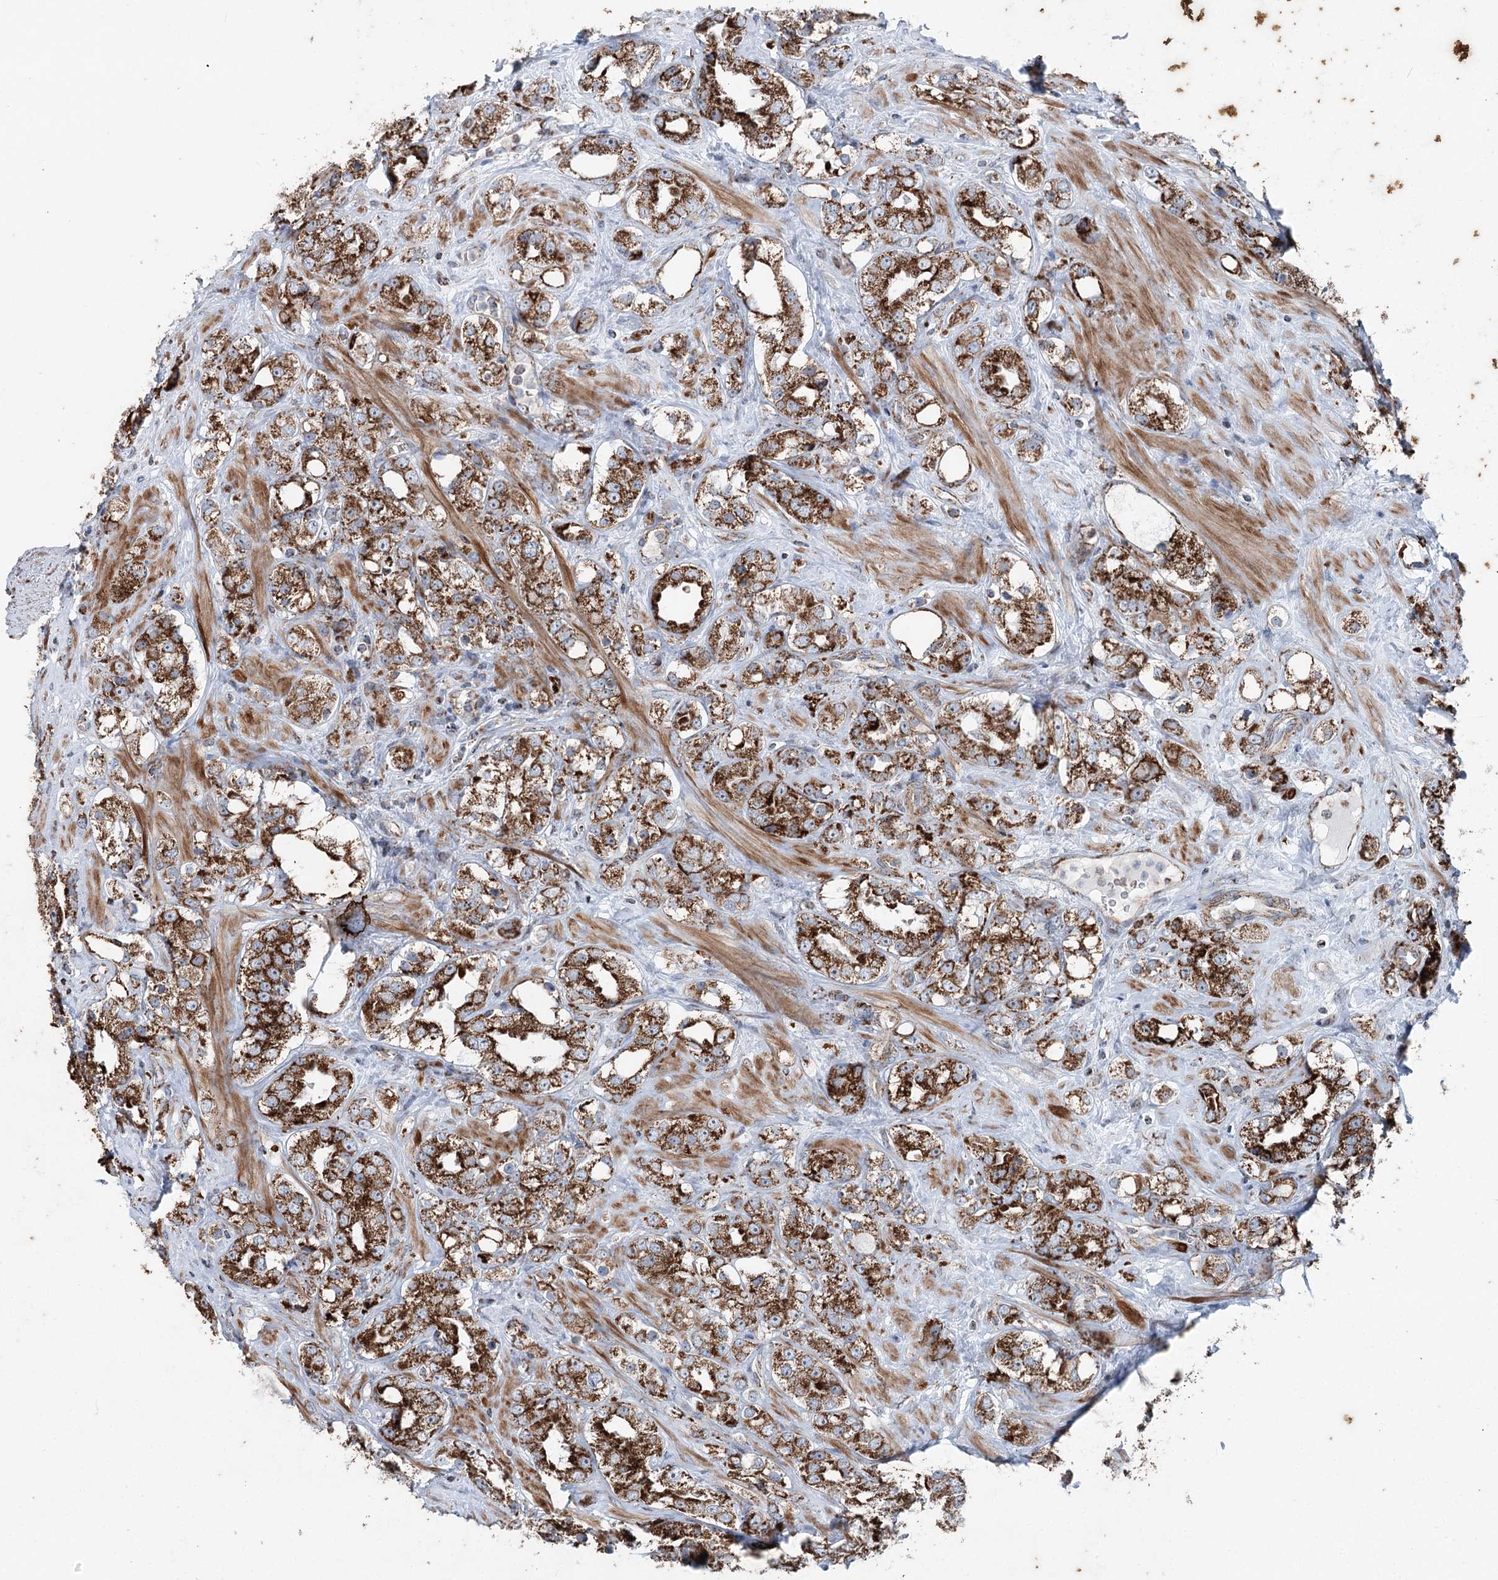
{"staining": {"intensity": "strong", "quantity": ">75%", "location": "cytoplasmic/membranous"}, "tissue": "prostate cancer", "cell_type": "Tumor cells", "image_type": "cancer", "snomed": [{"axis": "morphology", "description": "Adenocarcinoma, NOS"}, {"axis": "topography", "description": "Prostate"}], "caption": "Immunohistochemical staining of human prostate cancer exhibits high levels of strong cytoplasmic/membranous staining in about >75% of tumor cells. (brown staining indicates protein expression, while blue staining denotes nuclei).", "gene": "UCN3", "patient": {"sex": "male", "age": 79}}